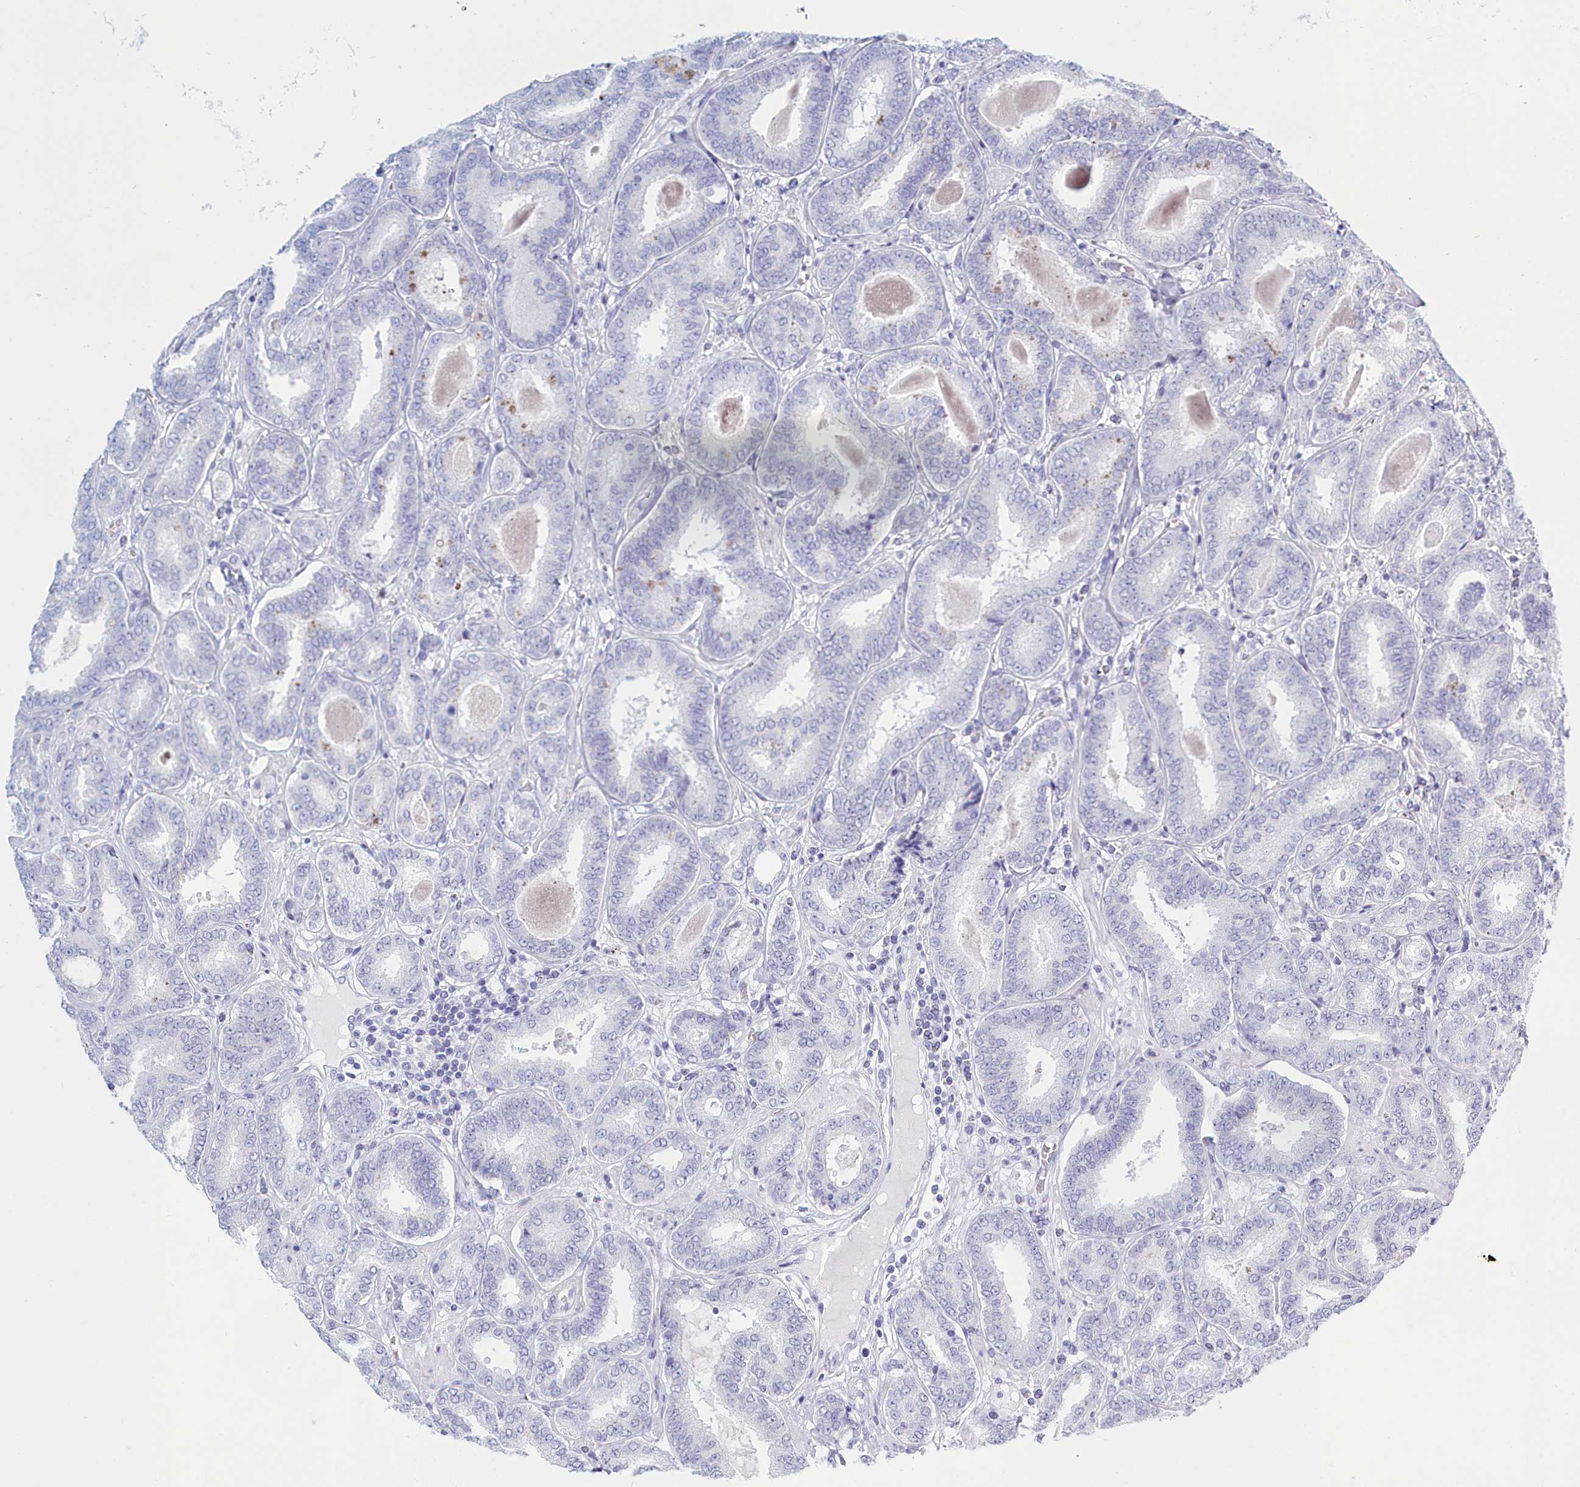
{"staining": {"intensity": "negative", "quantity": "none", "location": "none"}, "tissue": "prostate cancer", "cell_type": "Tumor cells", "image_type": "cancer", "snomed": [{"axis": "morphology", "description": "Adenocarcinoma, High grade"}, {"axis": "topography", "description": "Prostate"}], "caption": "Prostate cancer (adenocarcinoma (high-grade)) was stained to show a protein in brown. There is no significant positivity in tumor cells. Nuclei are stained in blue.", "gene": "TMEM97", "patient": {"sex": "male", "age": 72}}